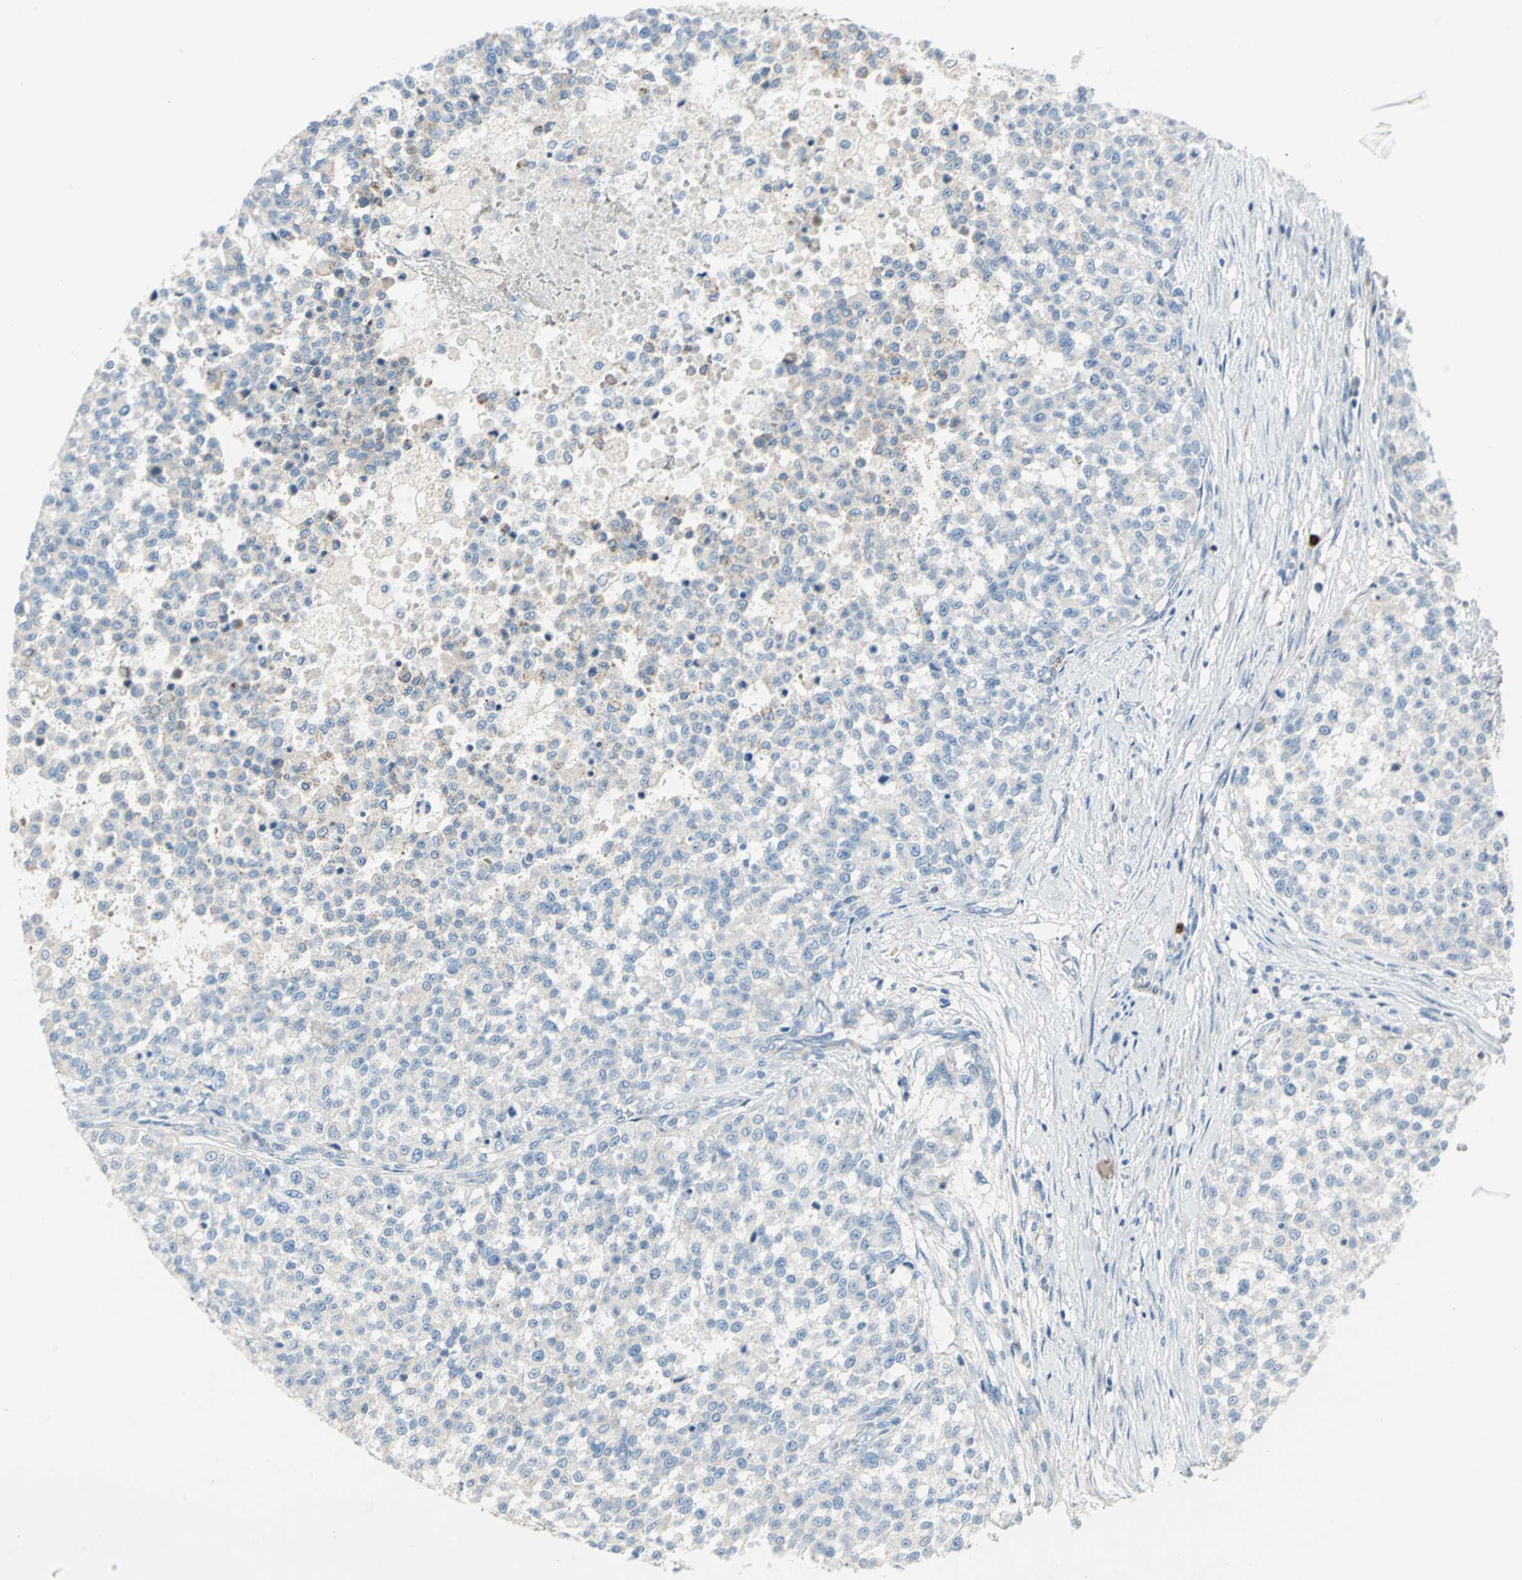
{"staining": {"intensity": "weak", "quantity": "<25%", "location": "cytoplasmic/membranous"}, "tissue": "testis cancer", "cell_type": "Tumor cells", "image_type": "cancer", "snomed": [{"axis": "morphology", "description": "Seminoma, NOS"}, {"axis": "topography", "description": "Testis"}], "caption": "Immunohistochemistry (IHC) histopathology image of neoplastic tissue: human seminoma (testis) stained with DAB (3,3'-diaminobenzidine) shows no significant protein expression in tumor cells. Nuclei are stained in blue.", "gene": "ALOX15", "patient": {"sex": "male", "age": 59}}